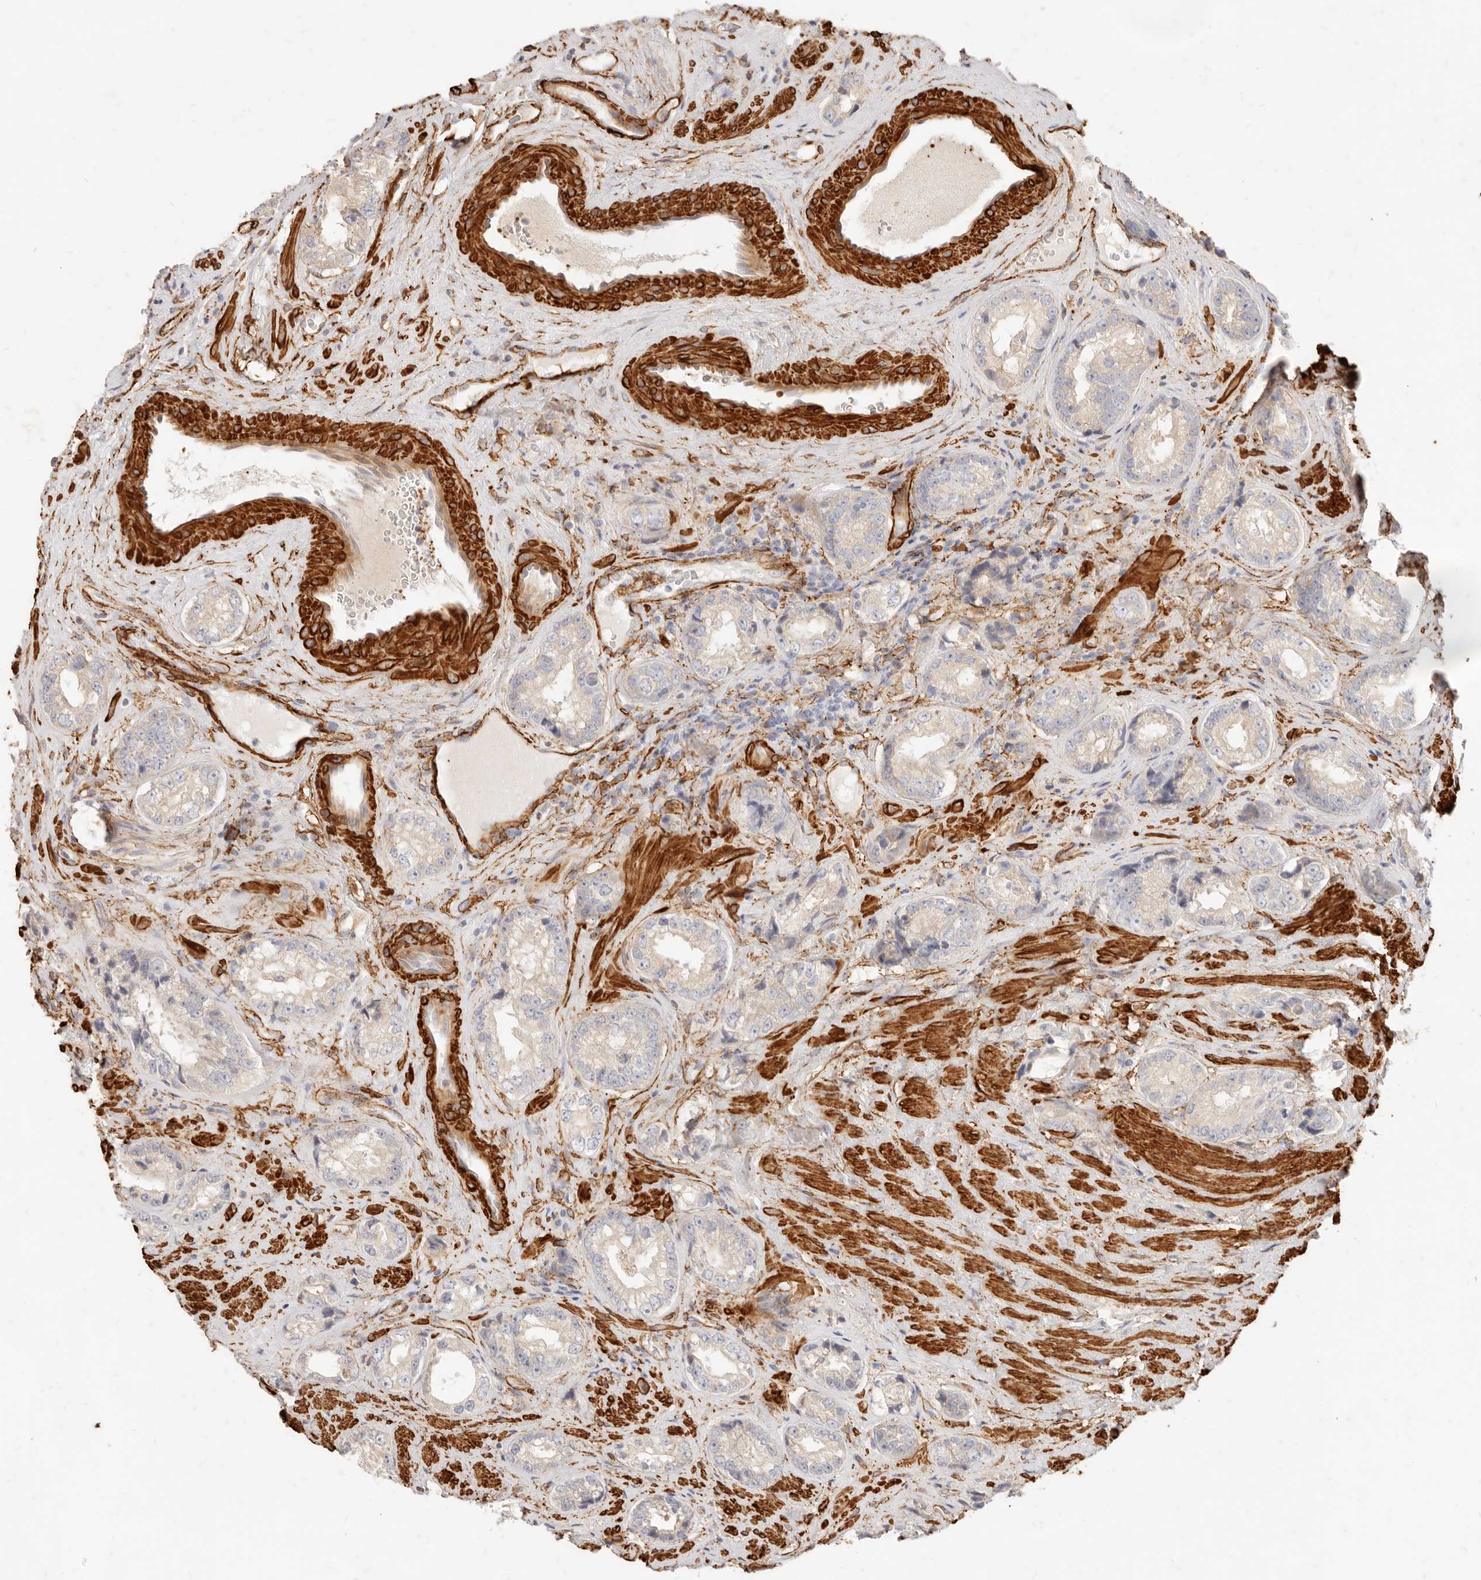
{"staining": {"intensity": "negative", "quantity": "none", "location": "none"}, "tissue": "prostate cancer", "cell_type": "Tumor cells", "image_type": "cancer", "snomed": [{"axis": "morphology", "description": "Adenocarcinoma, High grade"}, {"axis": "topography", "description": "Prostate"}], "caption": "The micrograph demonstrates no staining of tumor cells in prostate cancer (high-grade adenocarcinoma).", "gene": "TMTC2", "patient": {"sex": "male", "age": 61}}